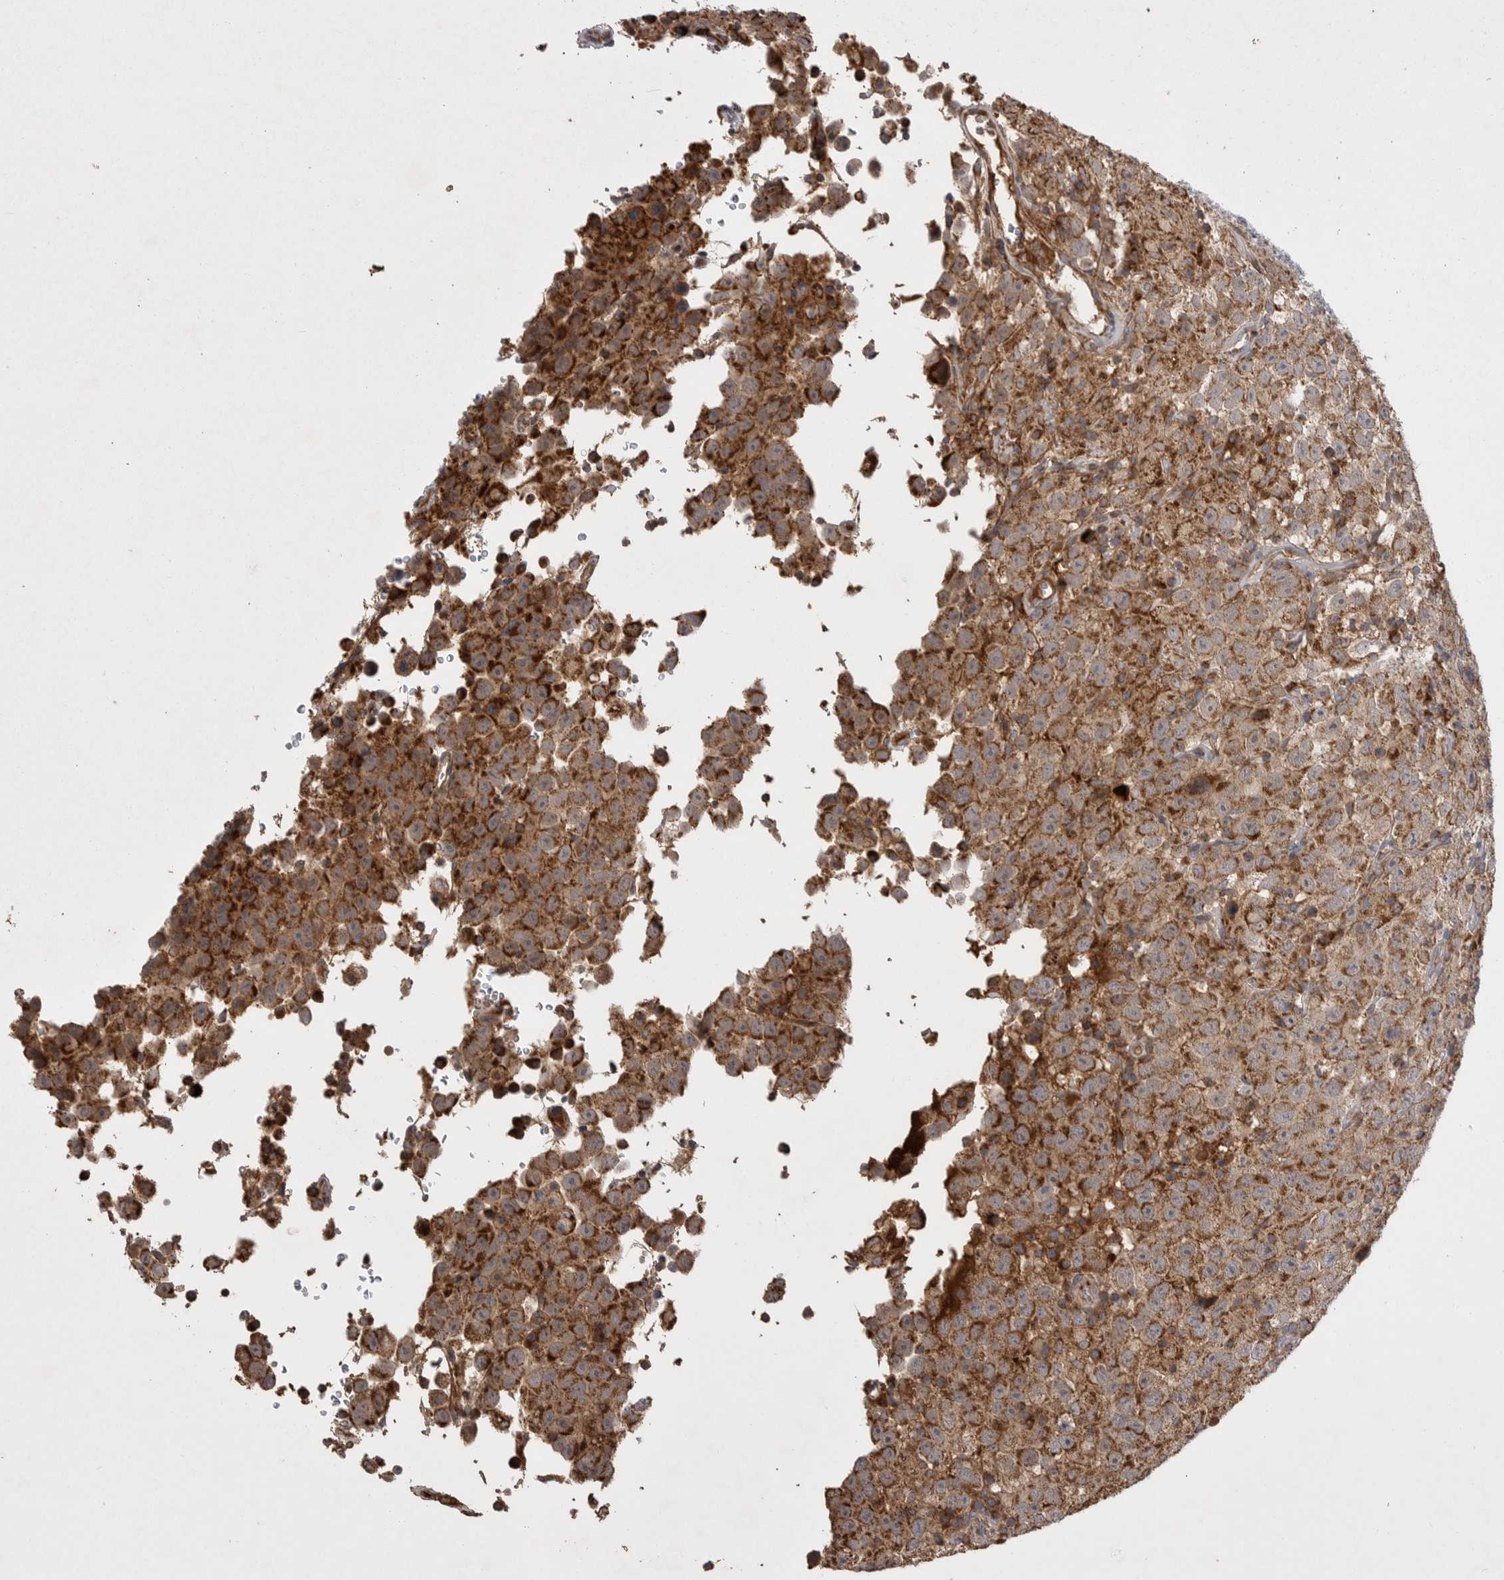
{"staining": {"intensity": "moderate", "quantity": ">75%", "location": "cytoplasmic/membranous"}, "tissue": "testis cancer", "cell_type": "Tumor cells", "image_type": "cancer", "snomed": [{"axis": "morphology", "description": "Seminoma, NOS"}, {"axis": "topography", "description": "Testis"}], "caption": "The photomicrograph demonstrates a brown stain indicating the presence of a protein in the cytoplasmic/membranous of tumor cells in testis cancer (seminoma).", "gene": "KYAT3", "patient": {"sex": "male", "age": 41}}